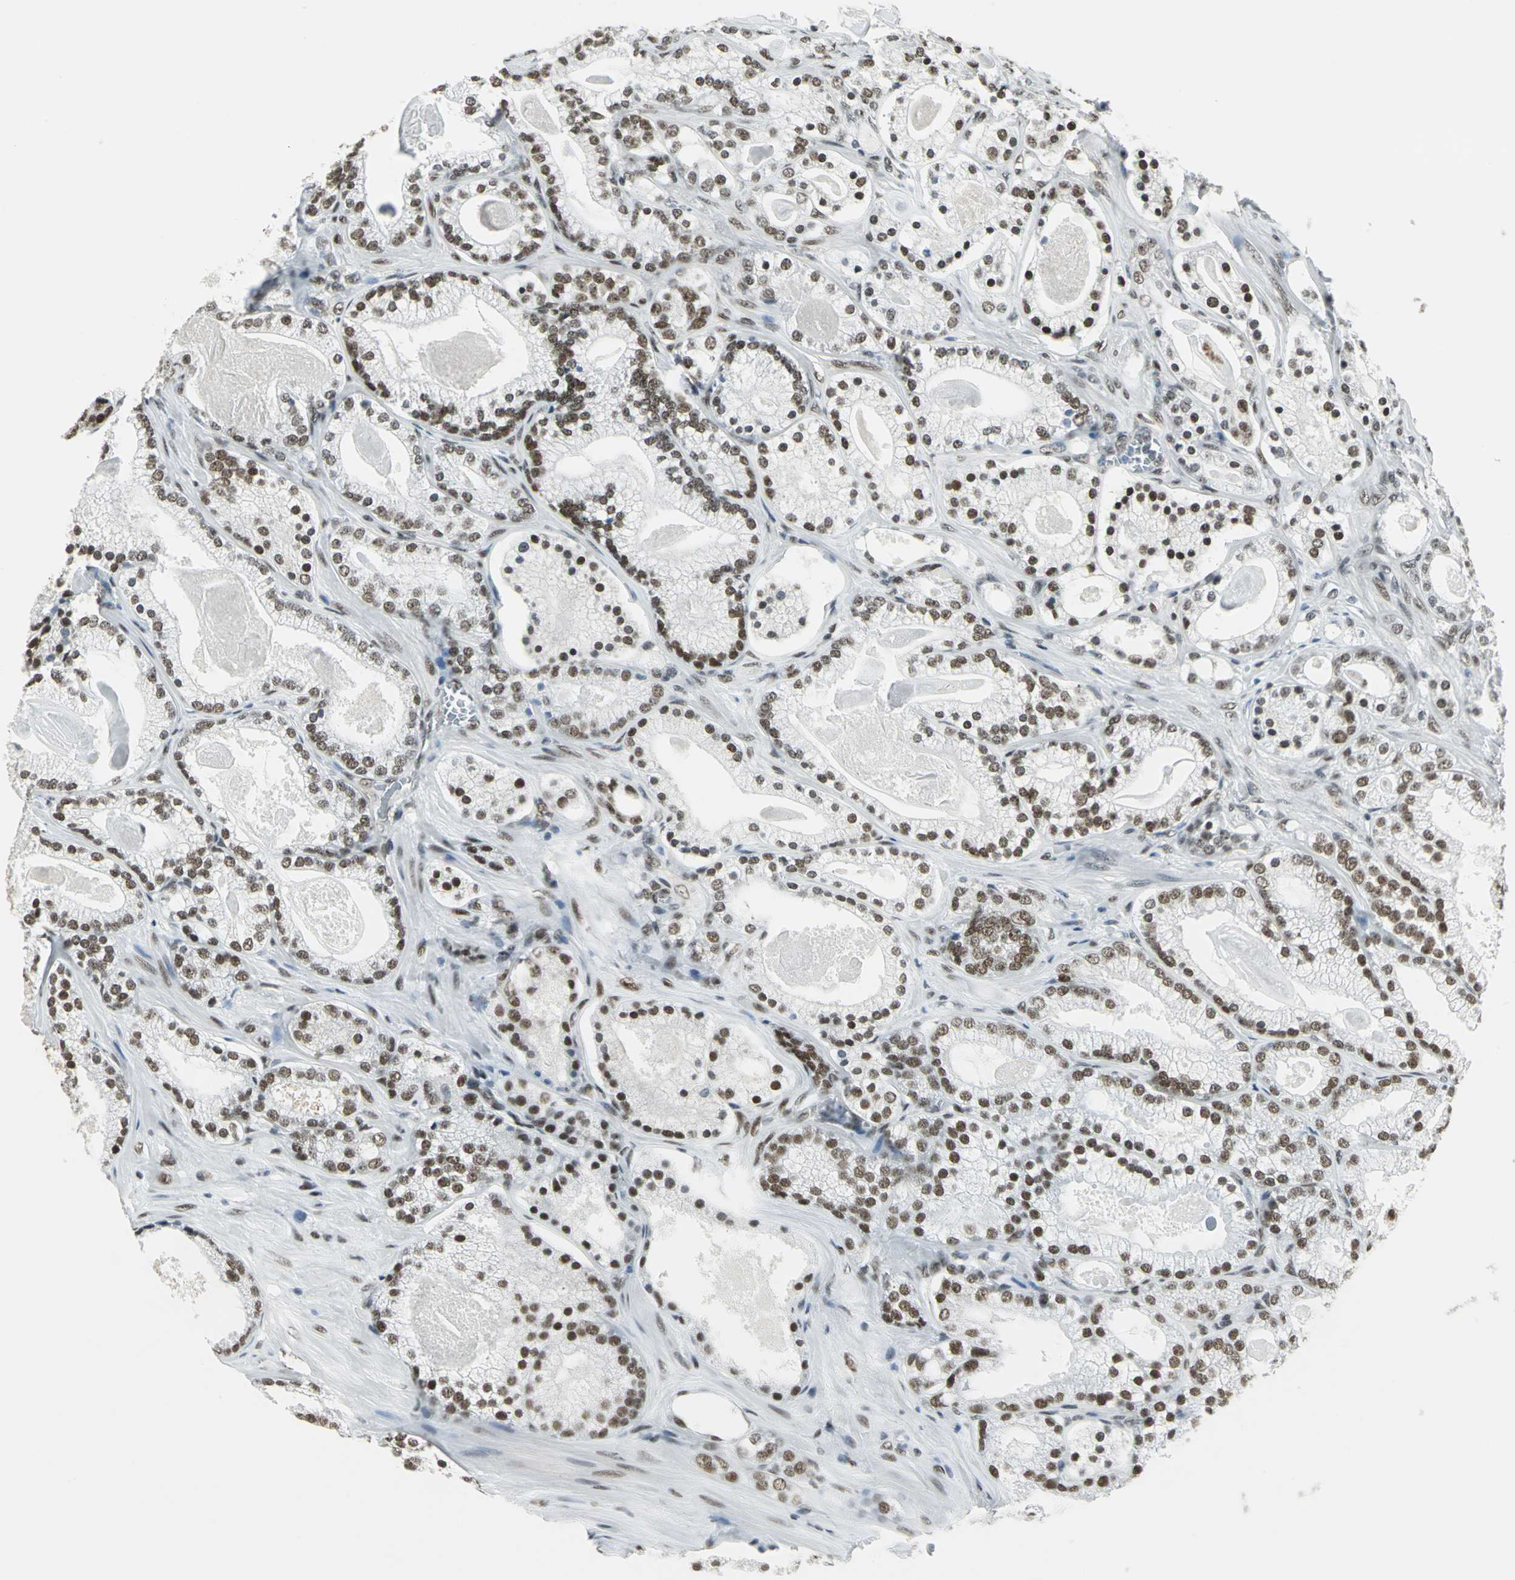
{"staining": {"intensity": "strong", "quantity": ">75%", "location": "nuclear"}, "tissue": "prostate cancer", "cell_type": "Tumor cells", "image_type": "cancer", "snomed": [{"axis": "morphology", "description": "Adenocarcinoma, Low grade"}, {"axis": "topography", "description": "Prostate"}], "caption": "Human prostate cancer (adenocarcinoma (low-grade)) stained for a protein (brown) displays strong nuclear positive positivity in approximately >75% of tumor cells.", "gene": "ADNP", "patient": {"sex": "male", "age": 59}}